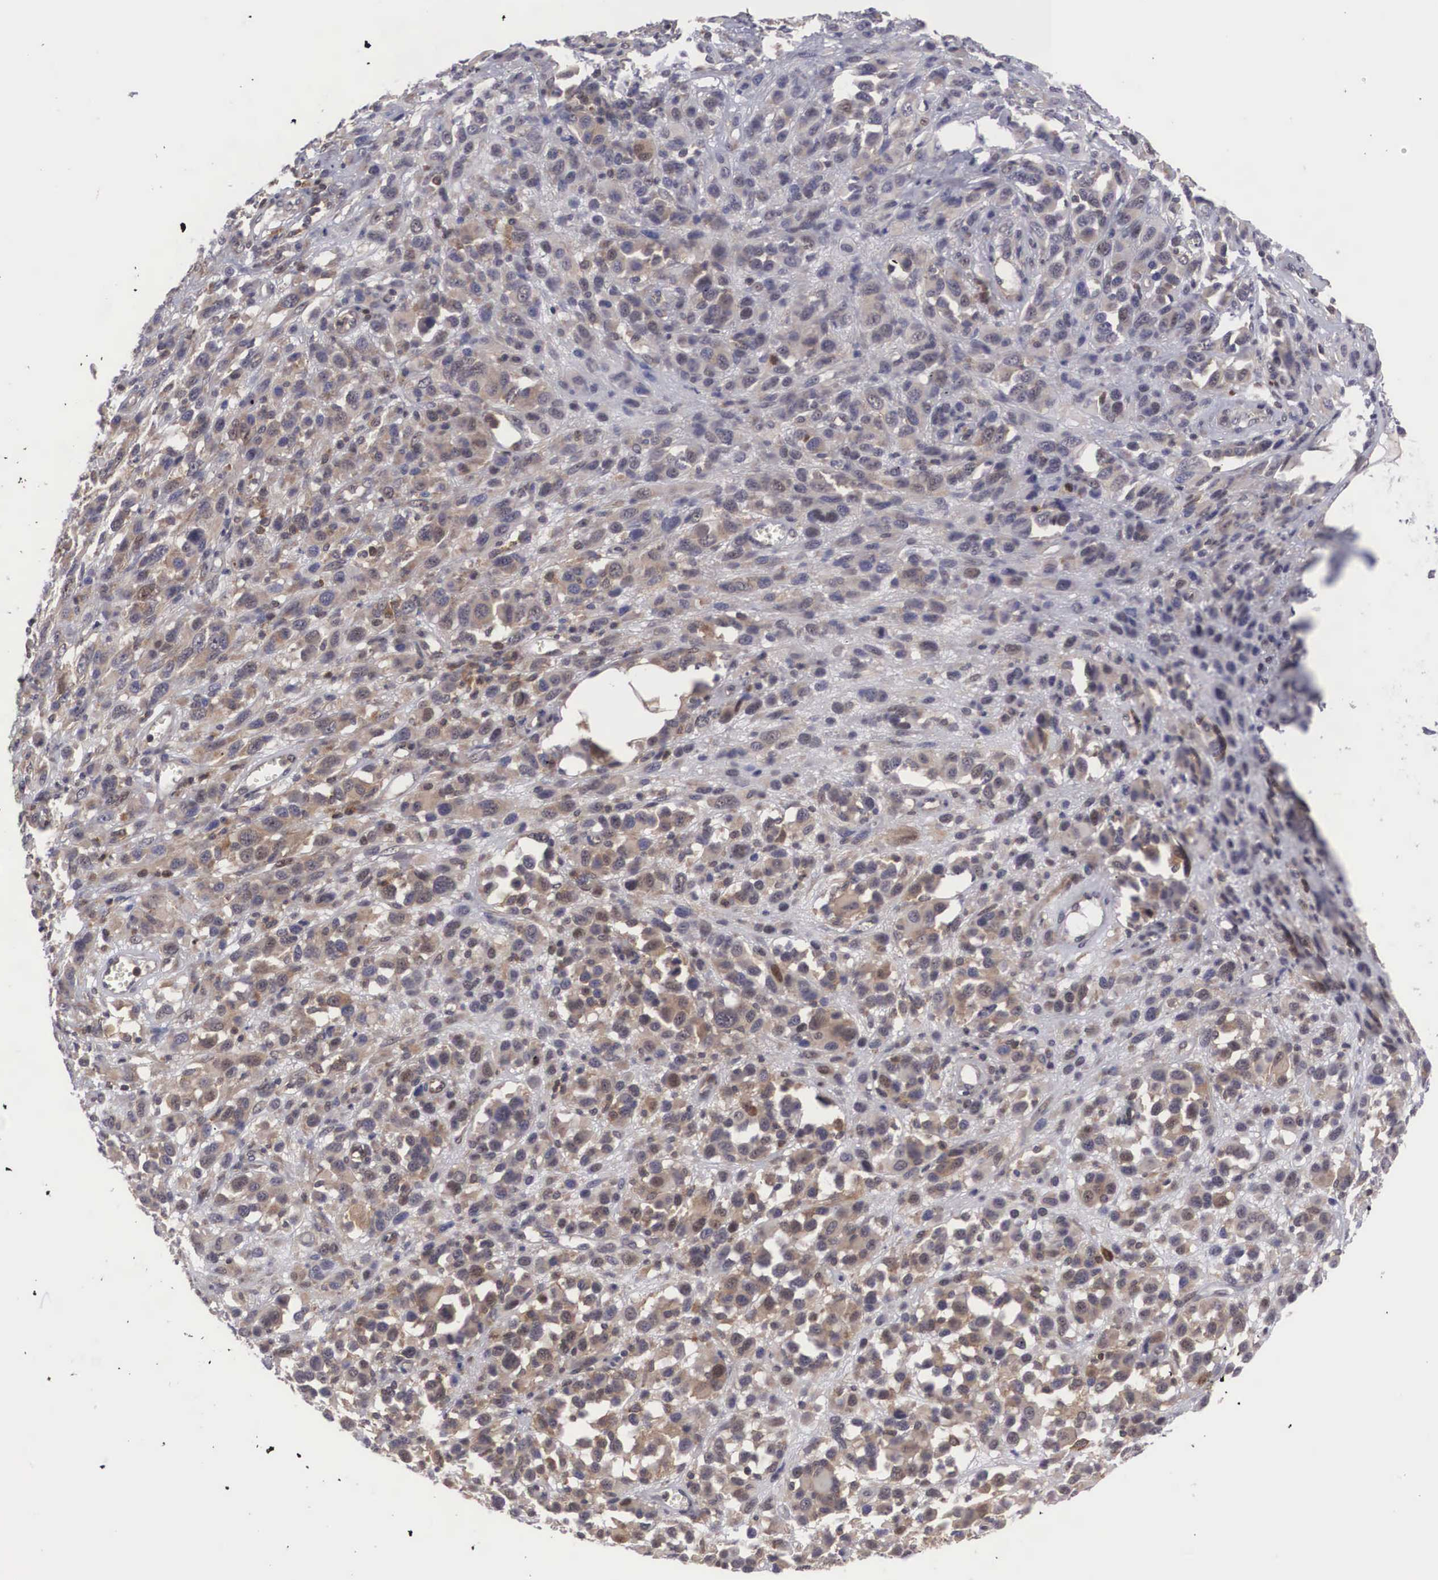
{"staining": {"intensity": "weak", "quantity": "25%-75%", "location": "cytoplasmic/membranous,nuclear"}, "tissue": "melanoma", "cell_type": "Tumor cells", "image_type": "cancer", "snomed": [{"axis": "morphology", "description": "Malignant melanoma, NOS"}, {"axis": "topography", "description": "Skin"}], "caption": "About 25%-75% of tumor cells in malignant melanoma demonstrate weak cytoplasmic/membranous and nuclear protein expression as visualized by brown immunohistochemical staining.", "gene": "ADSL", "patient": {"sex": "male", "age": 51}}